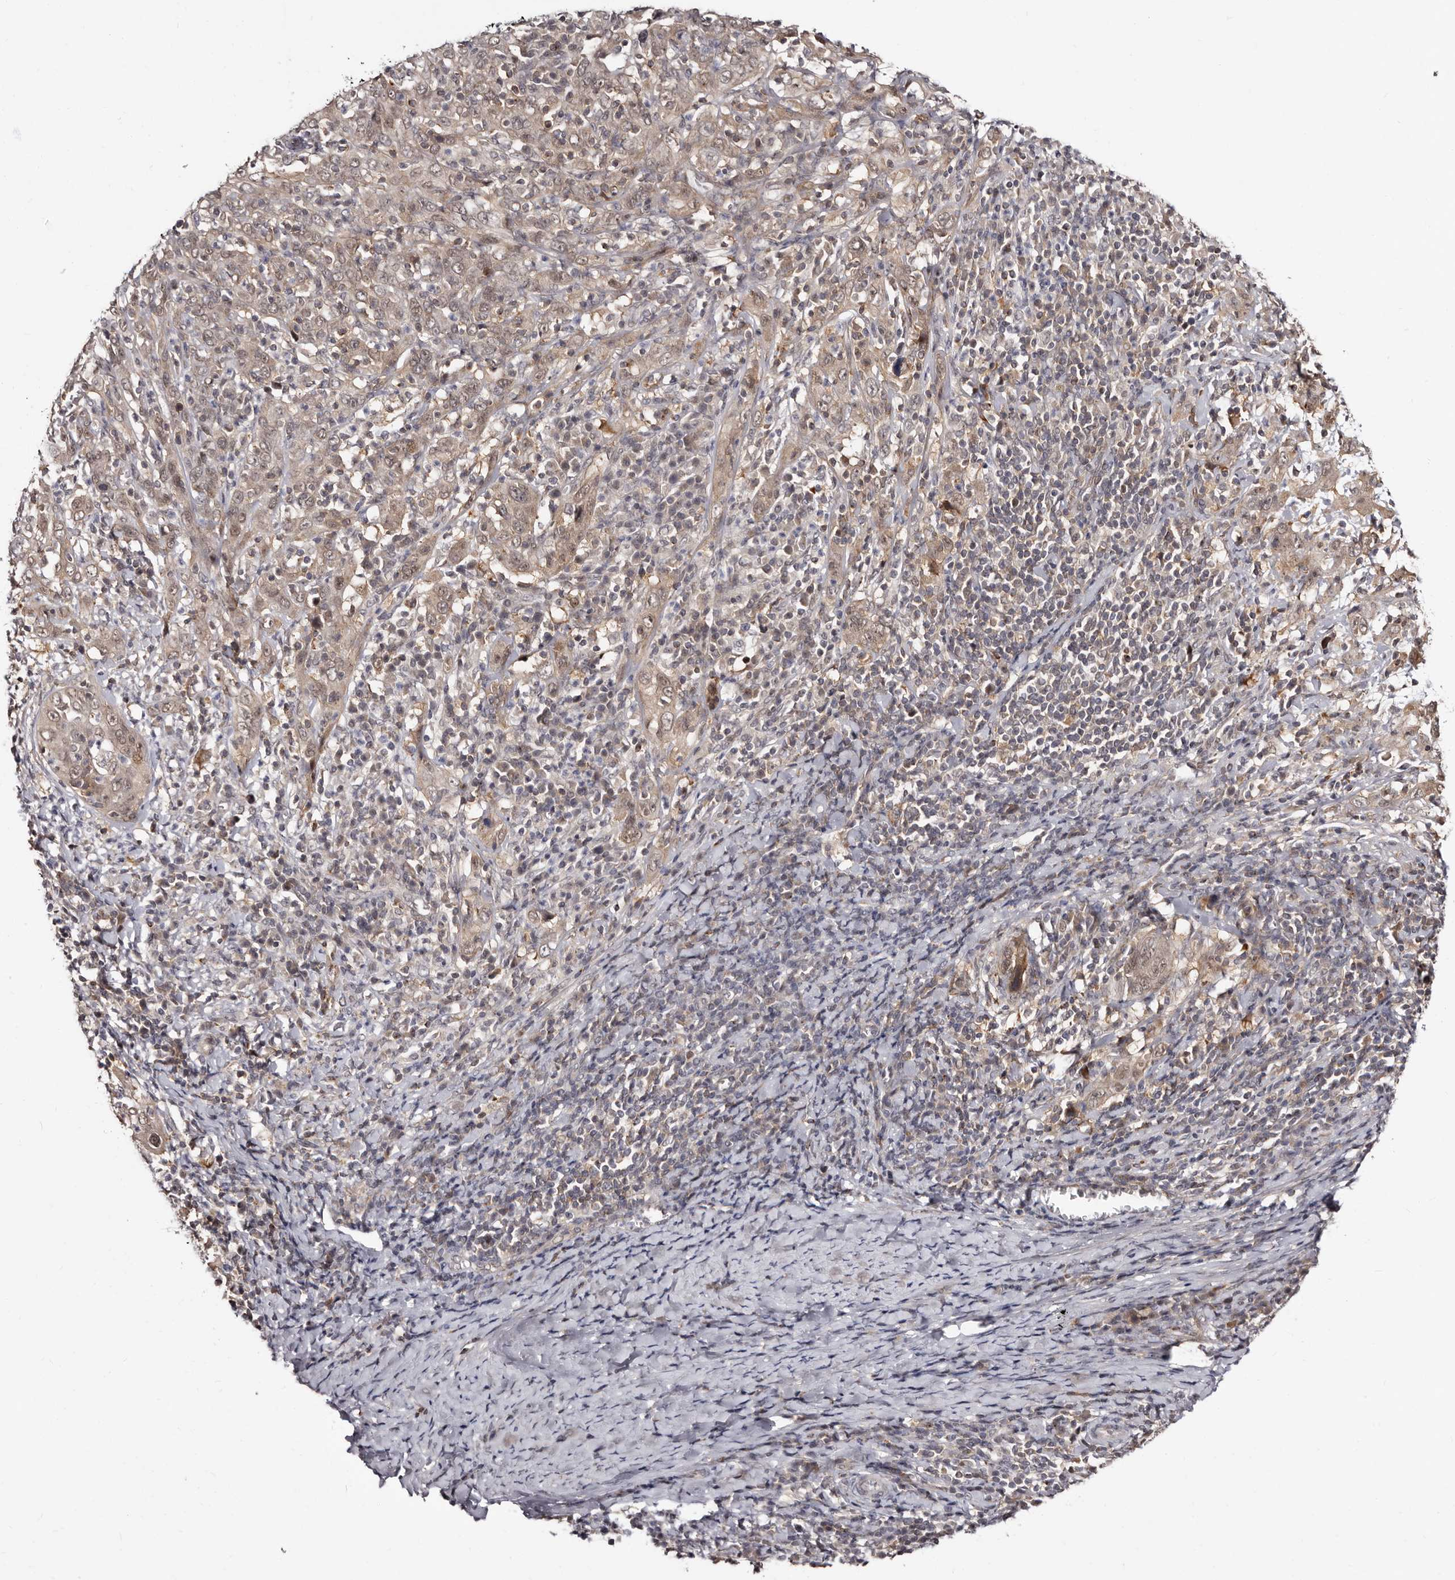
{"staining": {"intensity": "weak", "quantity": ">75%", "location": "cytoplasmic/membranous,nuclear"}, "tissue": "cervical cancer", "cell_type": "Tumor cells", "image_type": "cancer", "snomed": [{"axis": "morphology", "description": "Squamous cell carcinoma, NOS"}, {"axis": "topography", "description": "Cervix"}], "caption": "A brown stain highlights weak cytoplasmic/membranous and nuclear staining of a protein in human cervical squamous cell carcinoma tumor cells. (DAB (3,3'-diaminobenzidine) = brown stain, brightfield microscopy at high magnification).", "gene": "PHF20L1", "patient": {"sex": "female", "age": 46}}